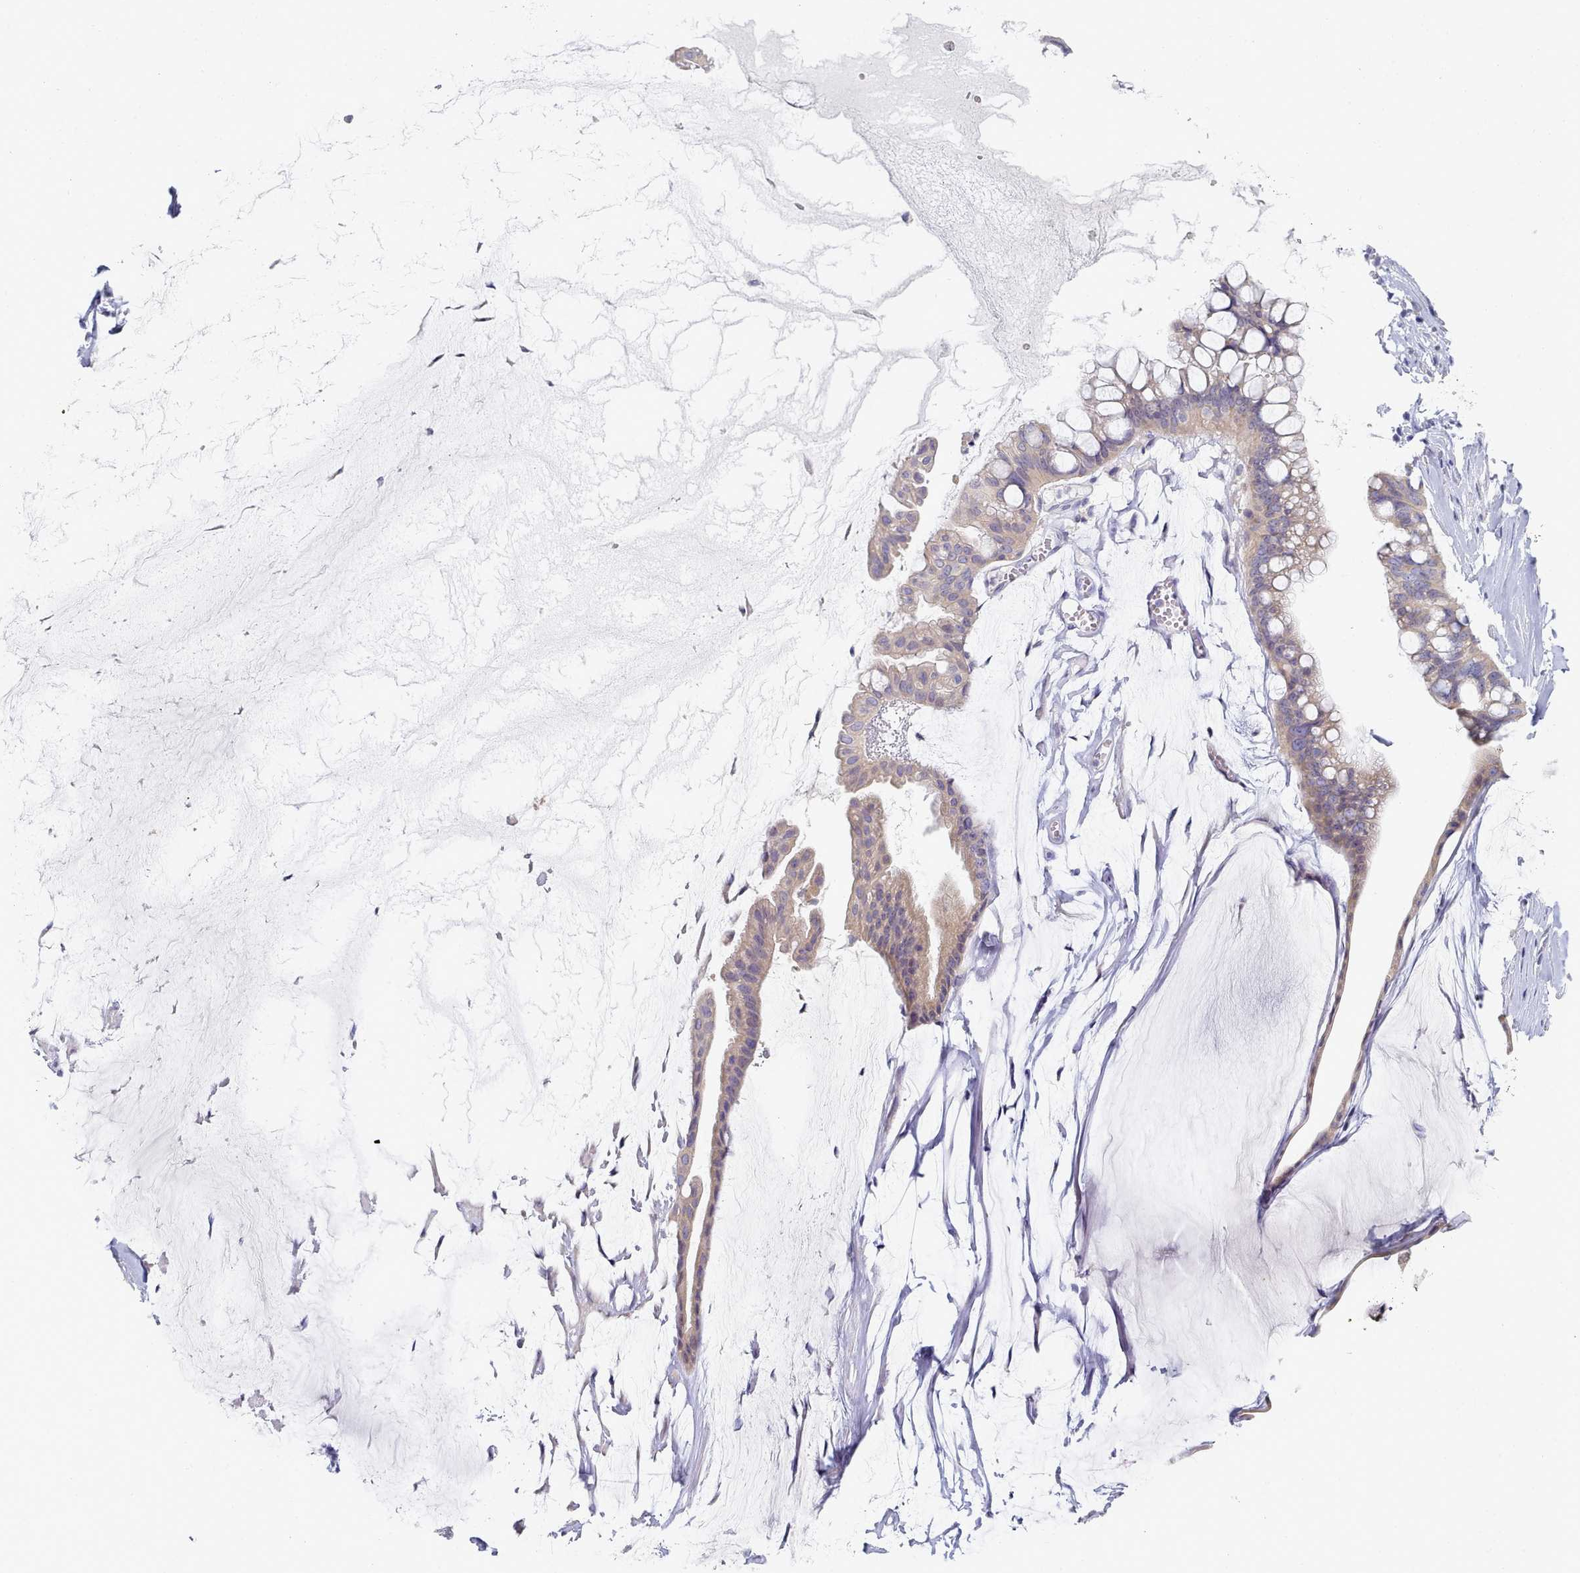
{"staining": {"intensity": "weak", "quantity": "25%-75%", "location": "cytoplasmic/membranous"}, "tissue": "ovarian cancer", "cell_type": "Tumor cells", "image_type": "cancer", "snomed": [{"axis": "morphology", "description": "Cystadenocarcinoma, mucinous, NOS"}, {"axis": "topography", "description": "Ovary"}], "caption": "Protein staining by IHC demonstrates weak cytoplasmic/membranous staining in about 25%-75% of tumor cells in mucinous cystadenocarcinoma (ovarian).", "gene": "TYW1B", "patient": {"sex": "female", "age": 73}}